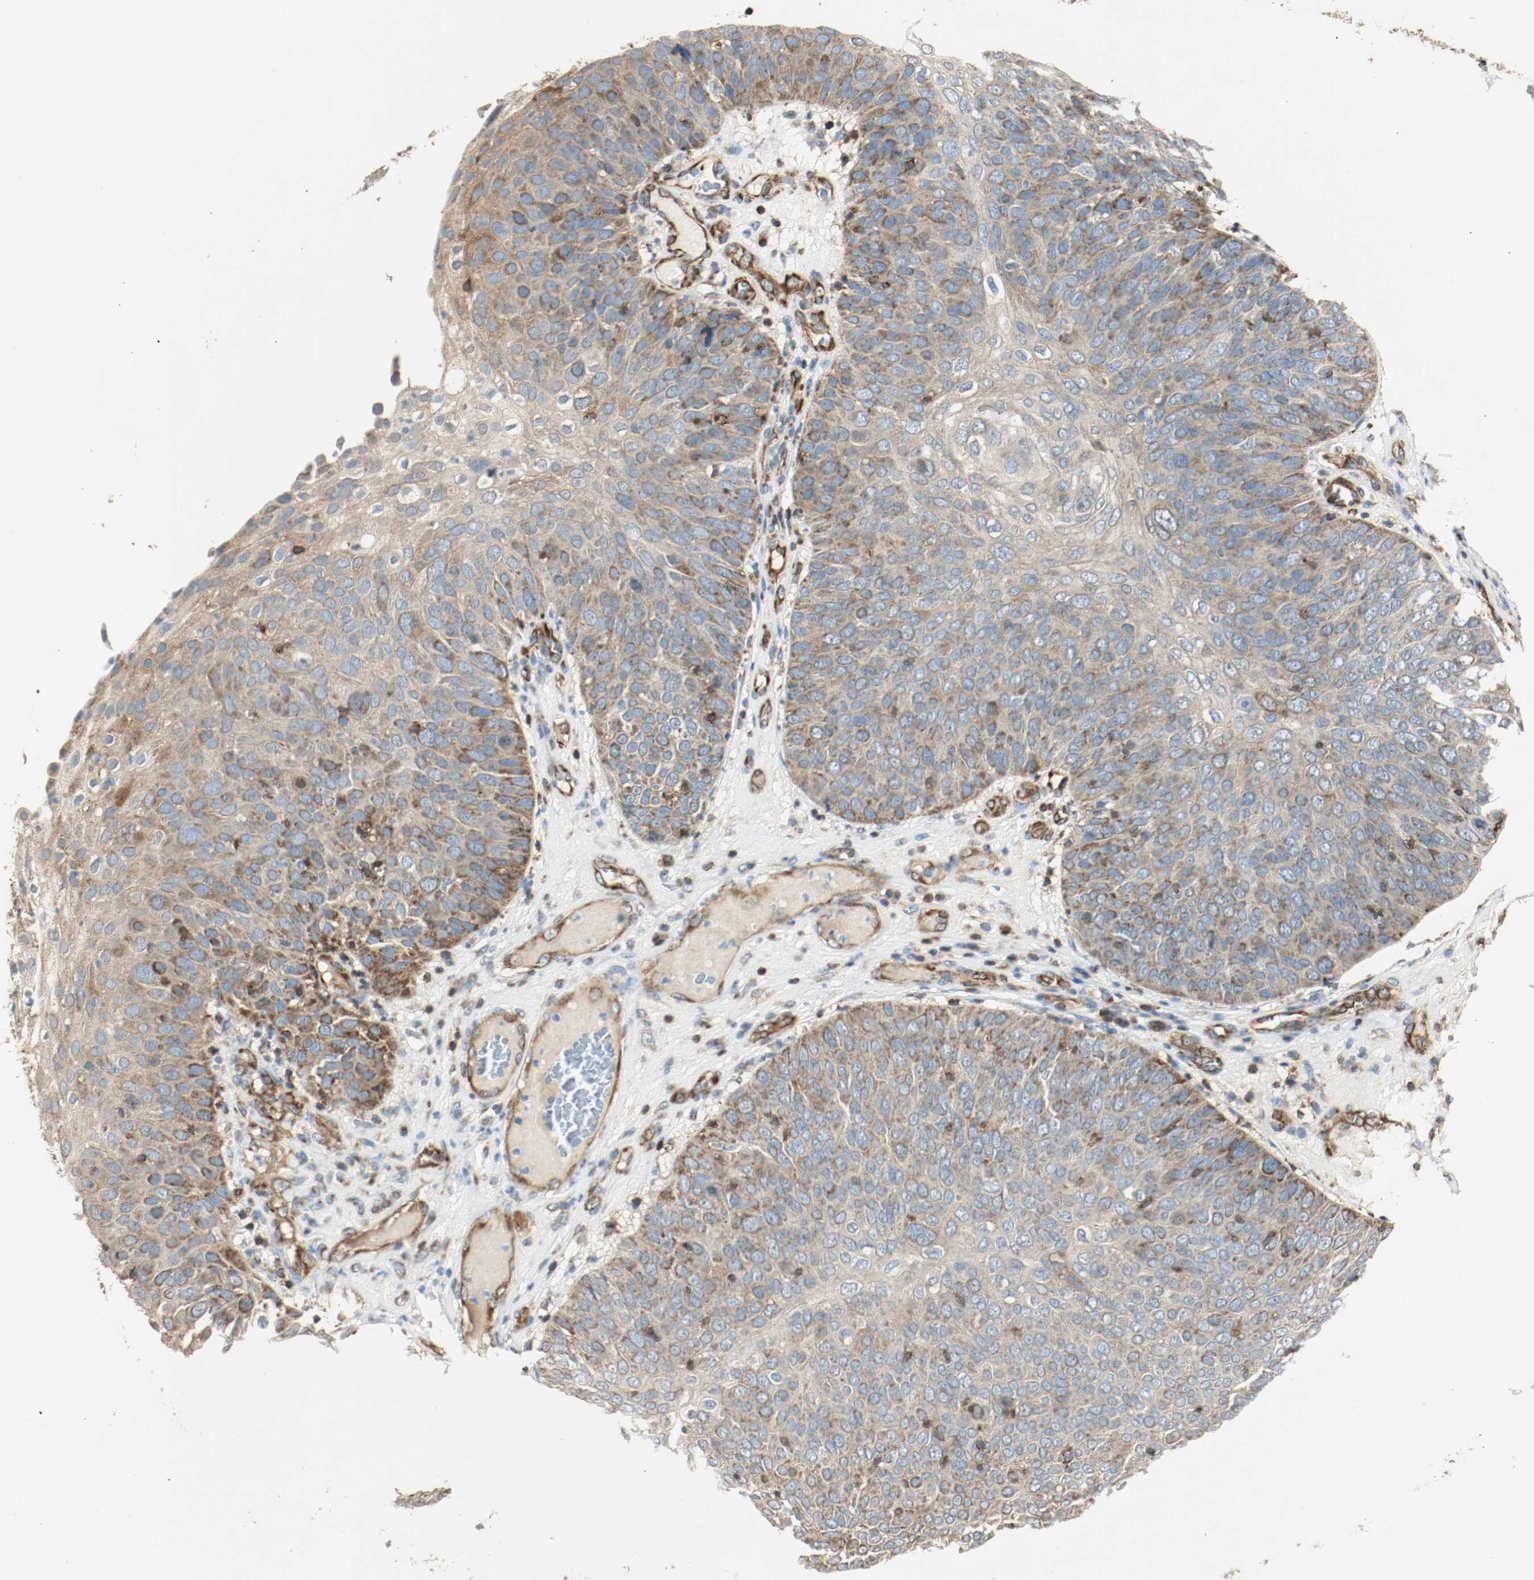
{"staining": {"intensity": "moderate", "quantity": ">75%", "location": "cytoplasmic/membranous"}, "tissue": "skin cancer", "cell_type": "Tumor cells", "image_type": "cancer", "snomed": [{"axis": "morphology", "description": "Squamous cell carcinoma, NOS"}, {"axis": "topography", "description": "Skin"}], "caption": "Approximately >75% of tumor cells in squamous cell carcinoma (skin) exhibit moderate cytoplasmic/membranous protein expression as visualized by brown immunohistochemical staining.", "gene": "PLCG1", "patient": {"sex": "male", "age": 87}}